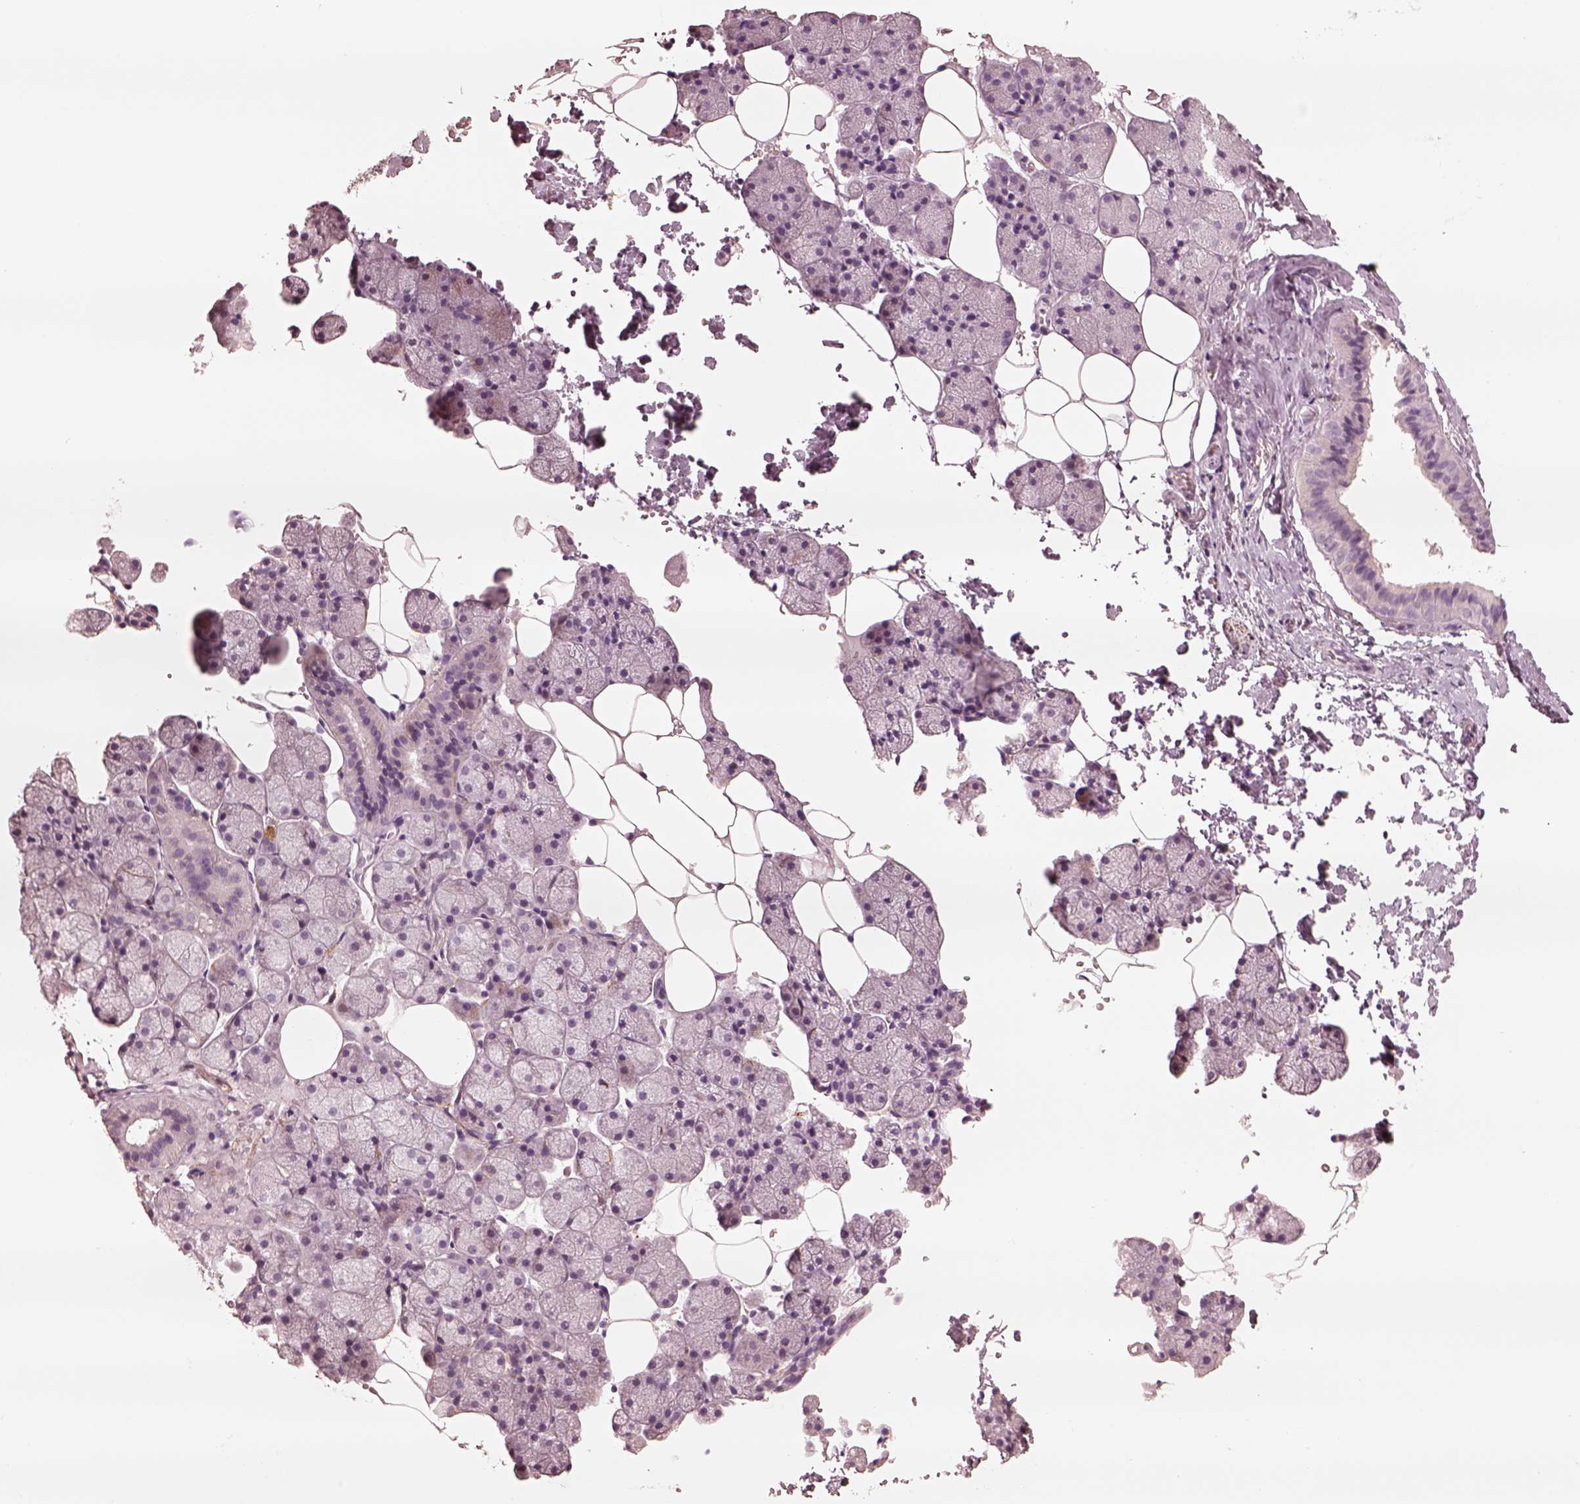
{"staining": {"intensity": "negative", "quantity": "none", "location": "none"}, "tissue": "salivary gland", "cell_type": "Glandular cells", "image_type": "normal", "snomed": [{"axis": "morphology", "description": "Normal tissue, NOS"}, {"axis": "topography", "description": "Salivary gland"}], "caption": "Protein analysis of unremarkable salivary gland shows no significant expression in glandular cells.", "gene": "DNAAF9", "patient": {"sex": "male", "age": 38}}